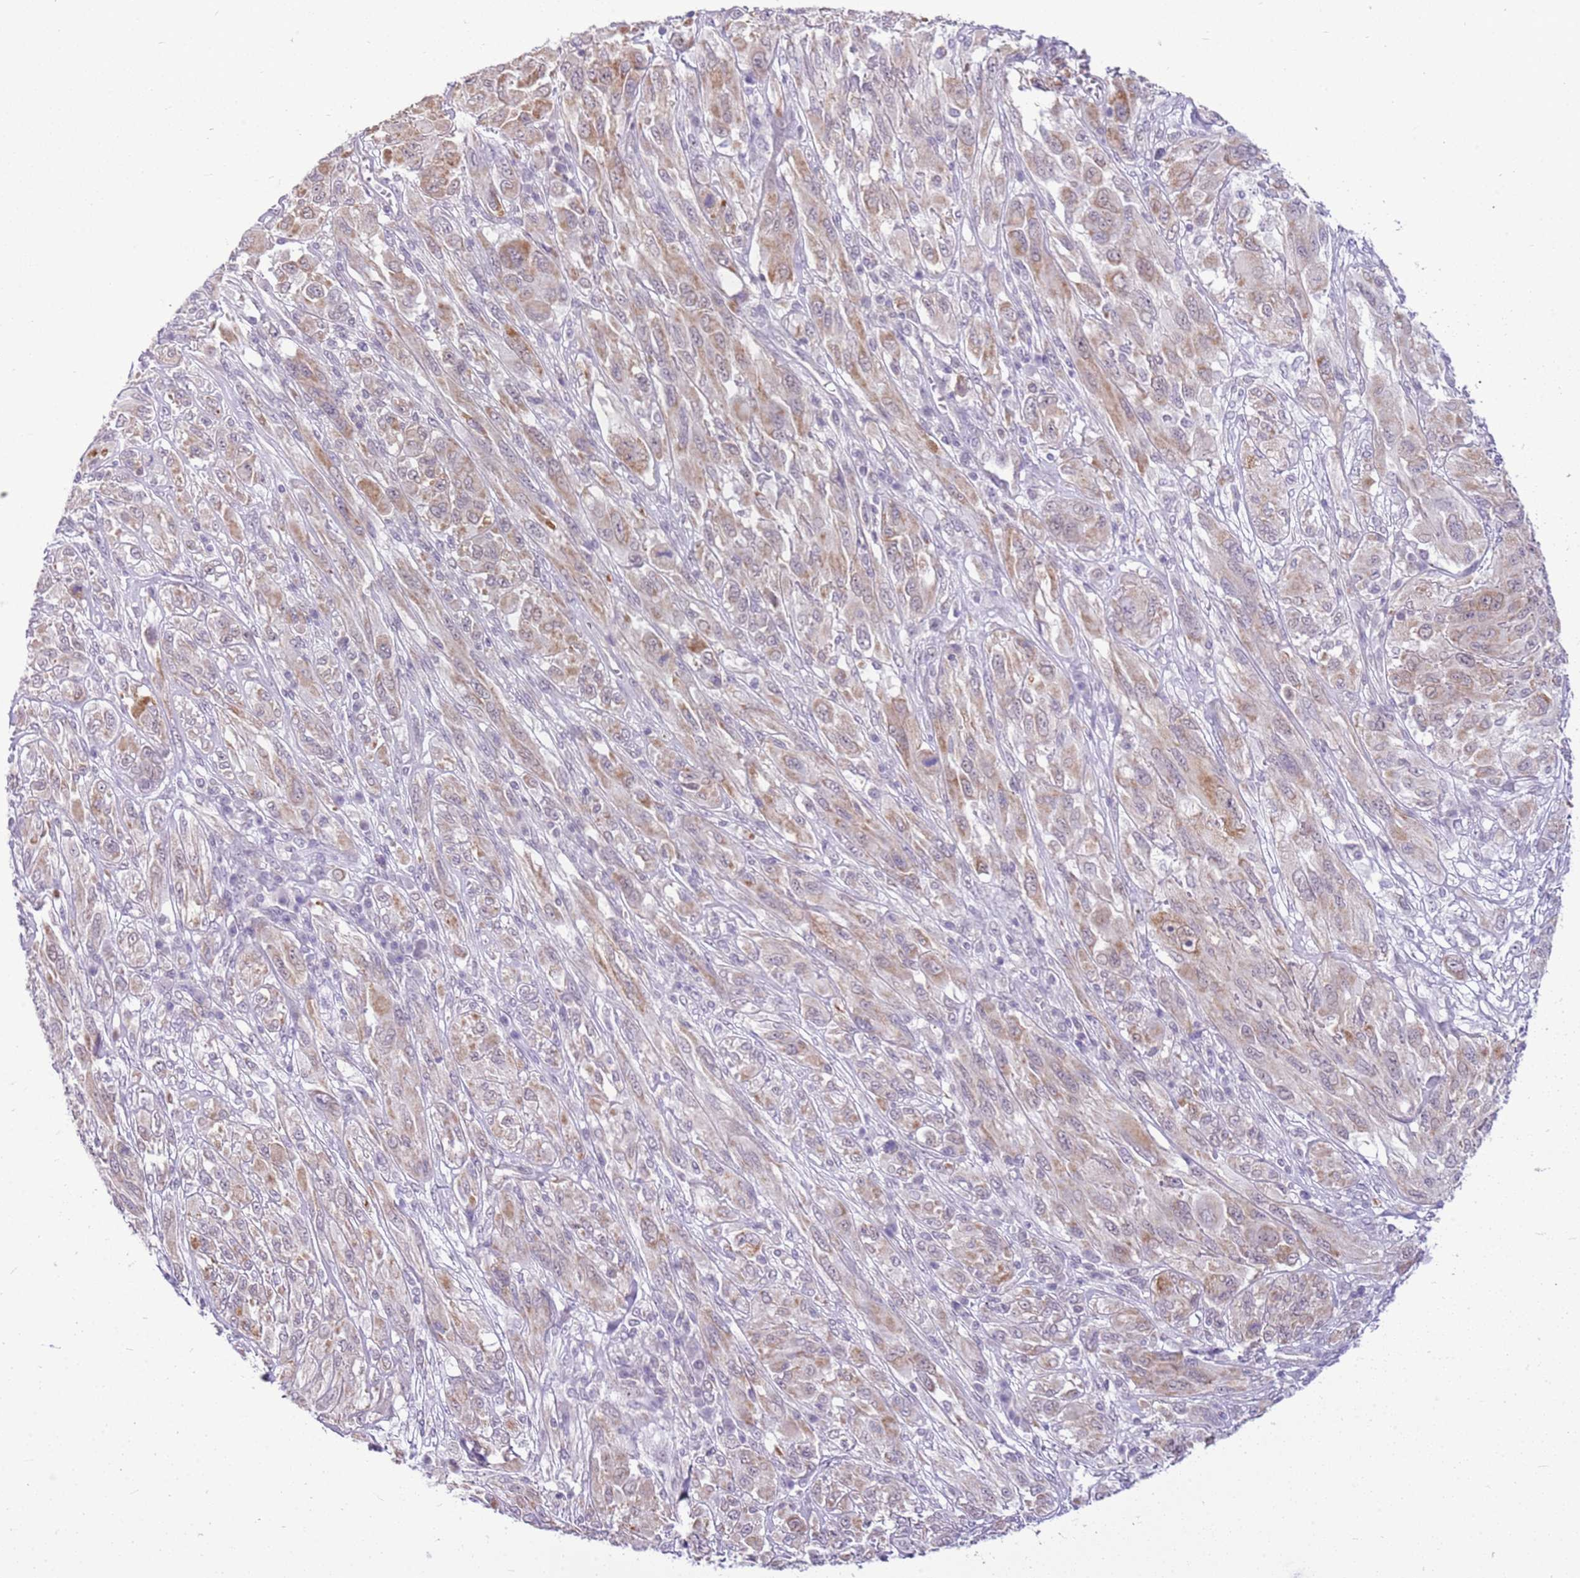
{"staining": {"intensity": "weak", "quantity": "25%-75%", "location": "cytoplasmic/membranous"}, "tissue": "melanoma", "cell_type": "Tumor cells", "image_type": "cancer", "snomed": [{"axis": "morphology", "description": "Malignant melanoma, NOS"}, {"axis": "topography", "description": "Skin"}], "caption": "About 25%-75% of tumor cells in melanoma demonstrate weak cytoplasmic/membranous protein positivity as visualized by brown immunohistochemical staining.", "gene": "SMIM4", "patient": {"sex": "female", "age": 91}}